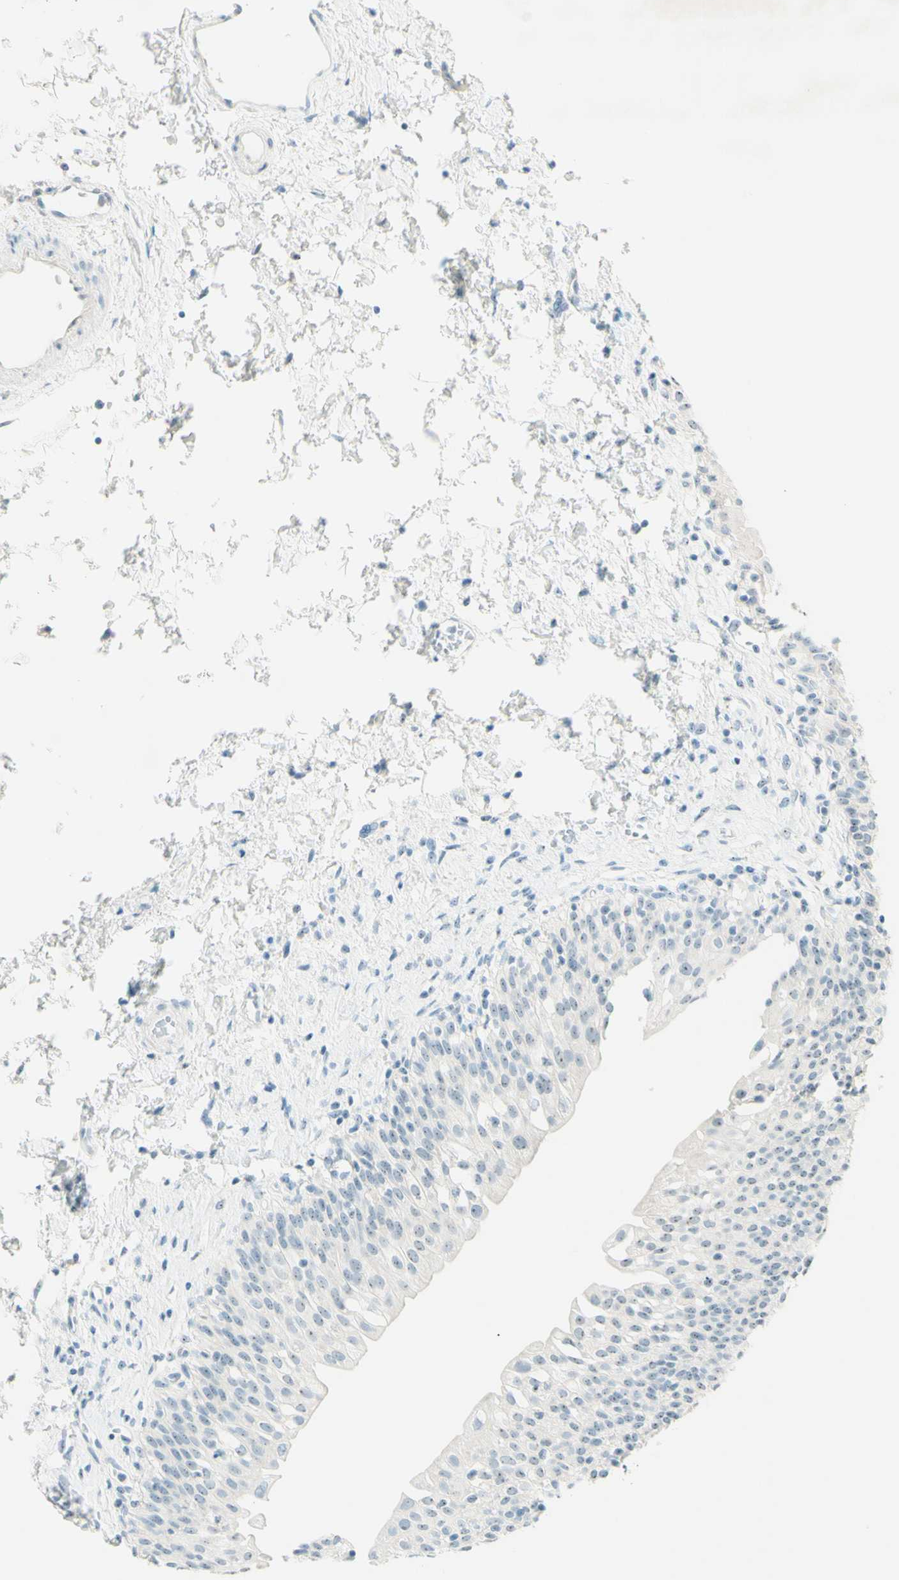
{"staining": {"intensity": "weak", "quantity": ">75%", "location": "nuclear"}, "tissue": "urinary bladder", "cell_type": "Urothelial cells", "image_type": "normal", "snomed": [{"axis": "morphology", "description": "Normal tissue, NOS"}, {"axis": "topography", "description": "Urinary bladder"}], "caption": "IHC micrograph of normal human urinary bladder stained for a protein (brown), which shows low levels of weak nuclear positivity in about >75% of urothelial cells.", "gene": "FMR1NB", "patient": {"sex": "male", "age": 55}}